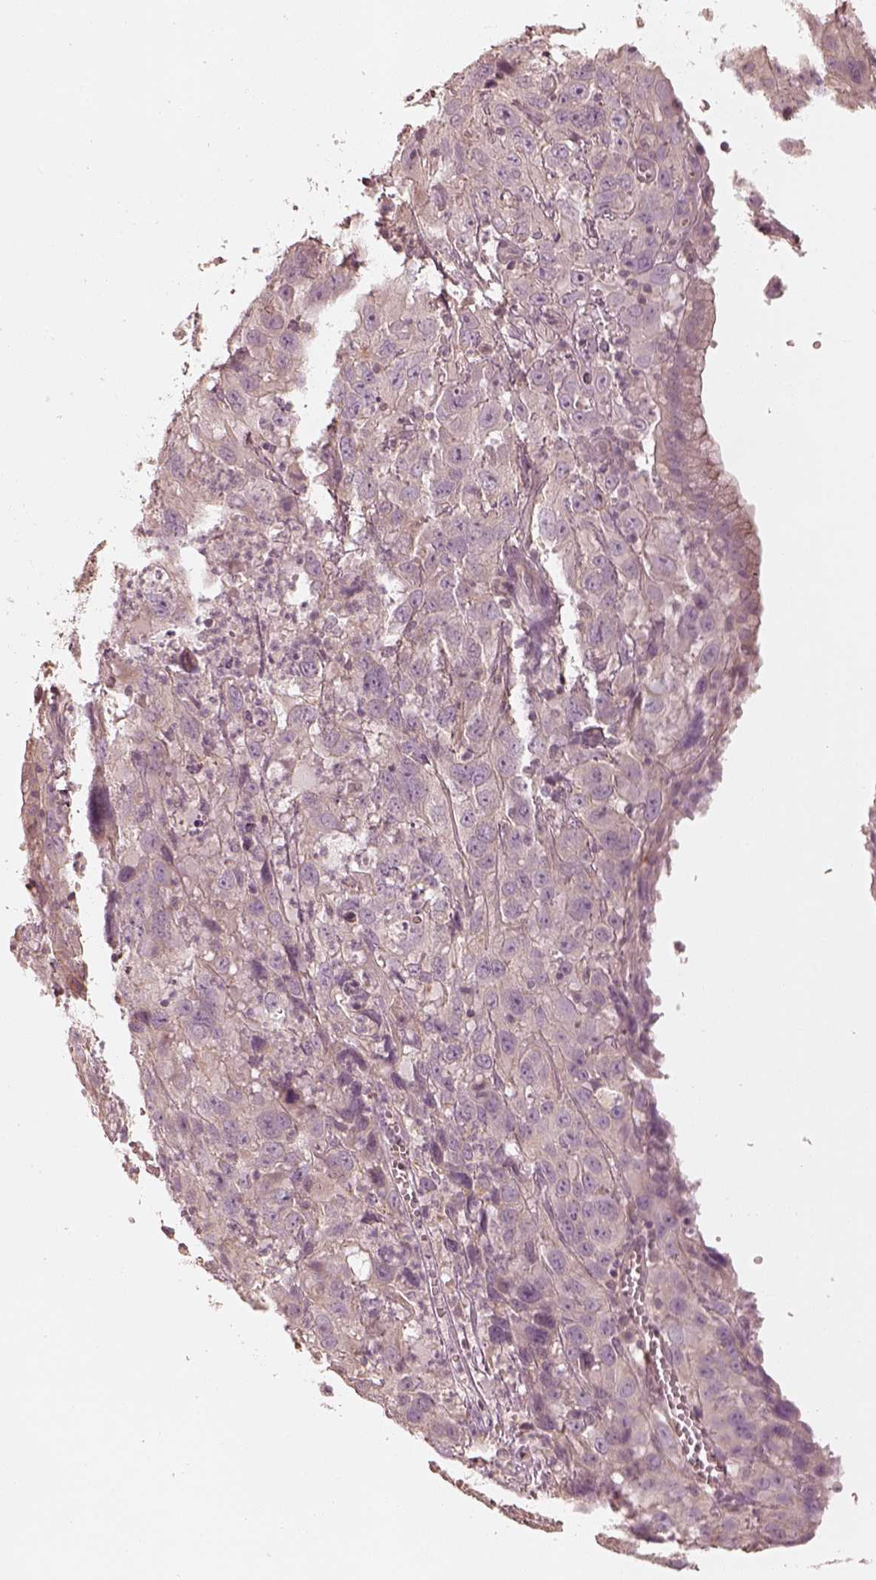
{"staining": {"intensity": "negative", "quantity": "none", "location": "none"}, "tissue": "cervical cancer", "cell_type": "Tumor cells", "image_type": "cancer", "snomed": [{"axis": "morphology", "description": "Squamous cell carcinoma, NOS"}, {"axis": "topography", "description": "Cervix"}], "caption": "This is an immunohistochemistry image of human cervical squamous cell carcinoma. There is no expression in tumor cells.", "gene": "KIF5C", "patient": {"sex": "female", "age": 32}}